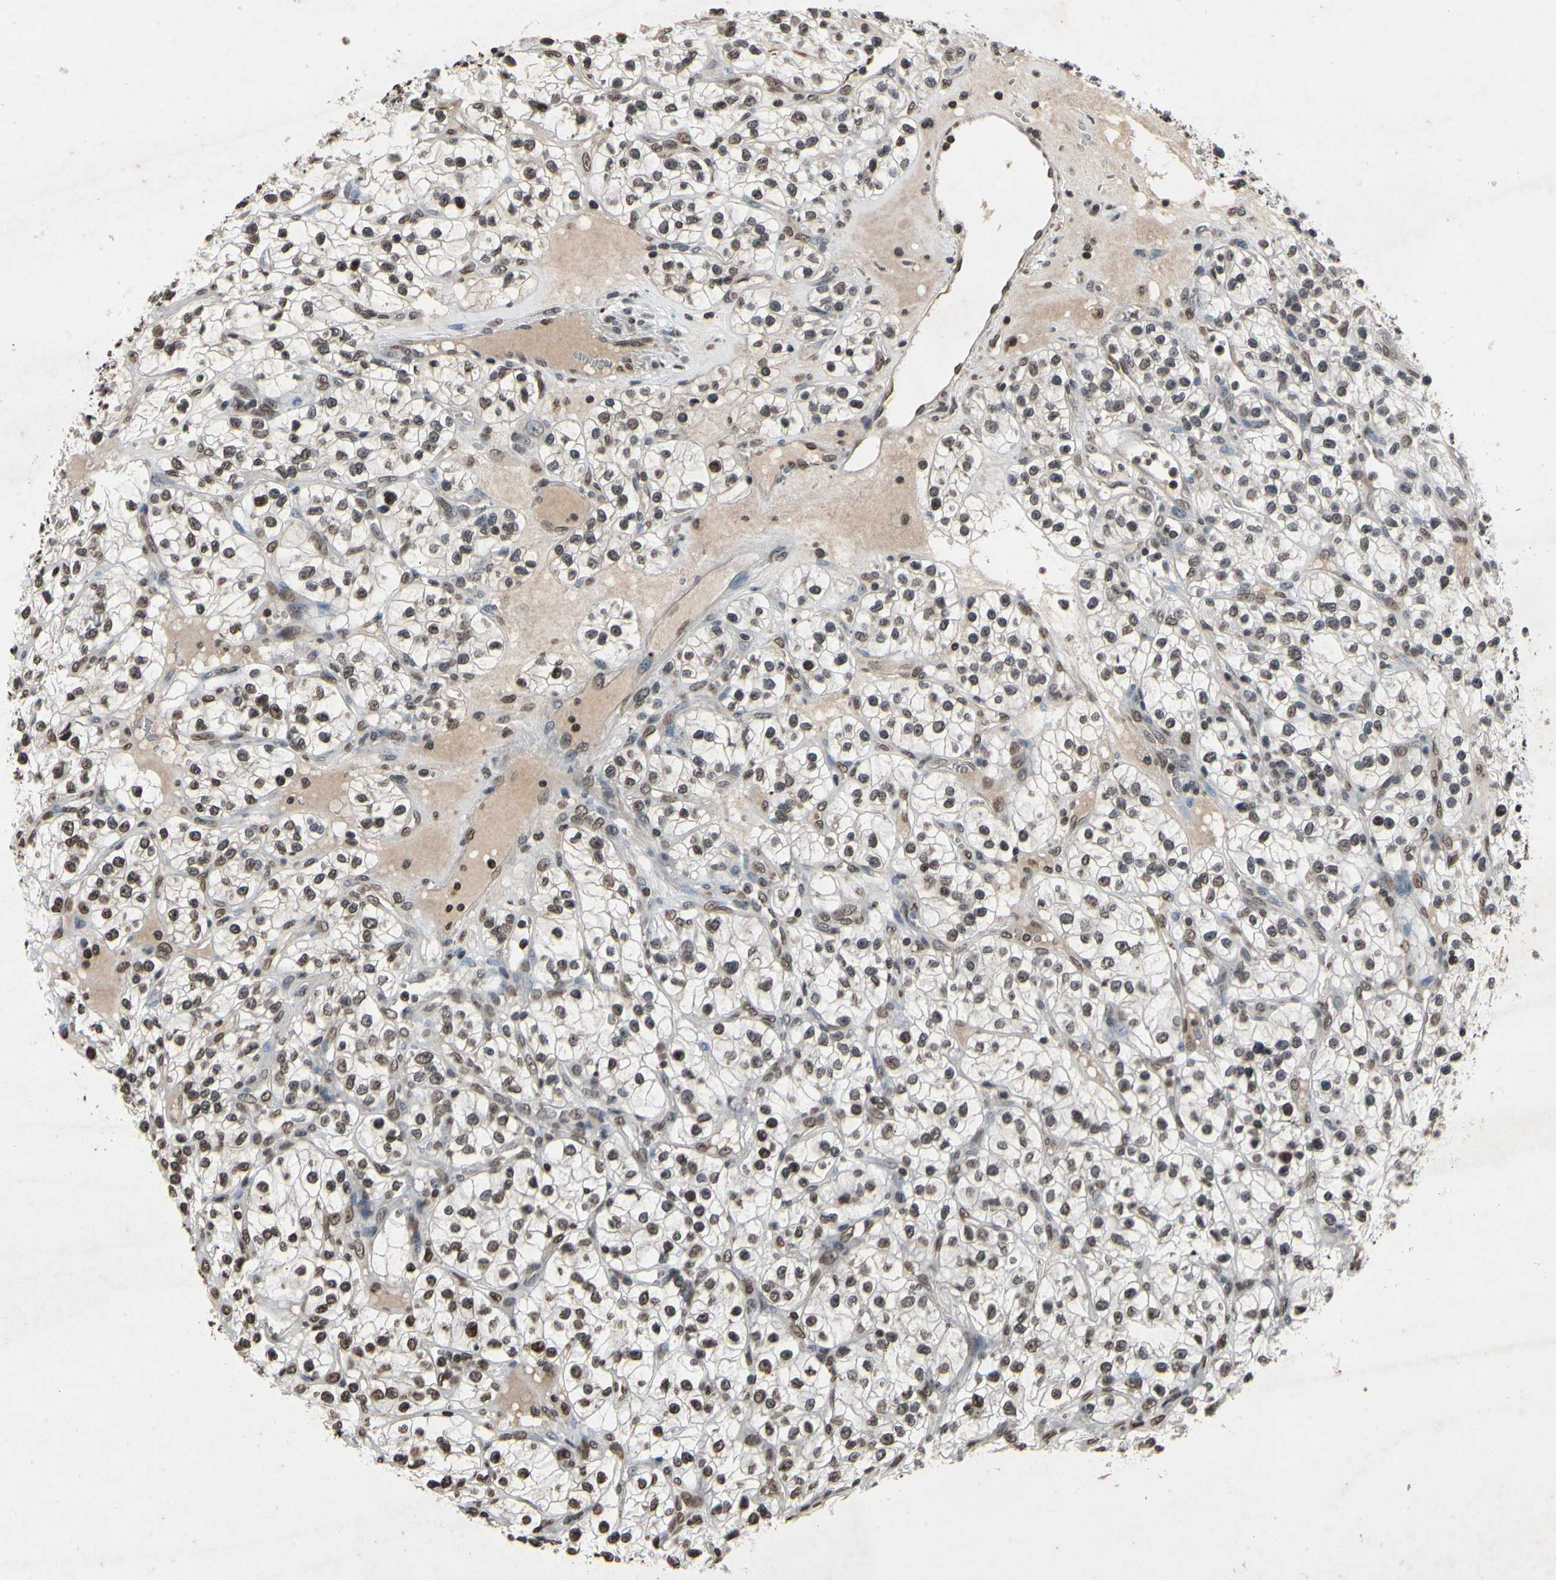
{"staining": {"intensity": "weak", "quantity": ">75%", "location": "nuclear"}, "tissue": "renal cancer", "cell_type": "Tumor cells", "image_type": "cancer", "snomed": [{"axis": "morphology", "description": "Adenocarcinoma, NOS"}, {"axis": "topography", "description": "Kidney"}], "caption": "Brown immunohistochemical staining in renal cancer demonstrates weak nuclear staining in about >75% of tumor cells.", "gene": "HIPK2", "patient": {"sex": "female", "age": 57}}